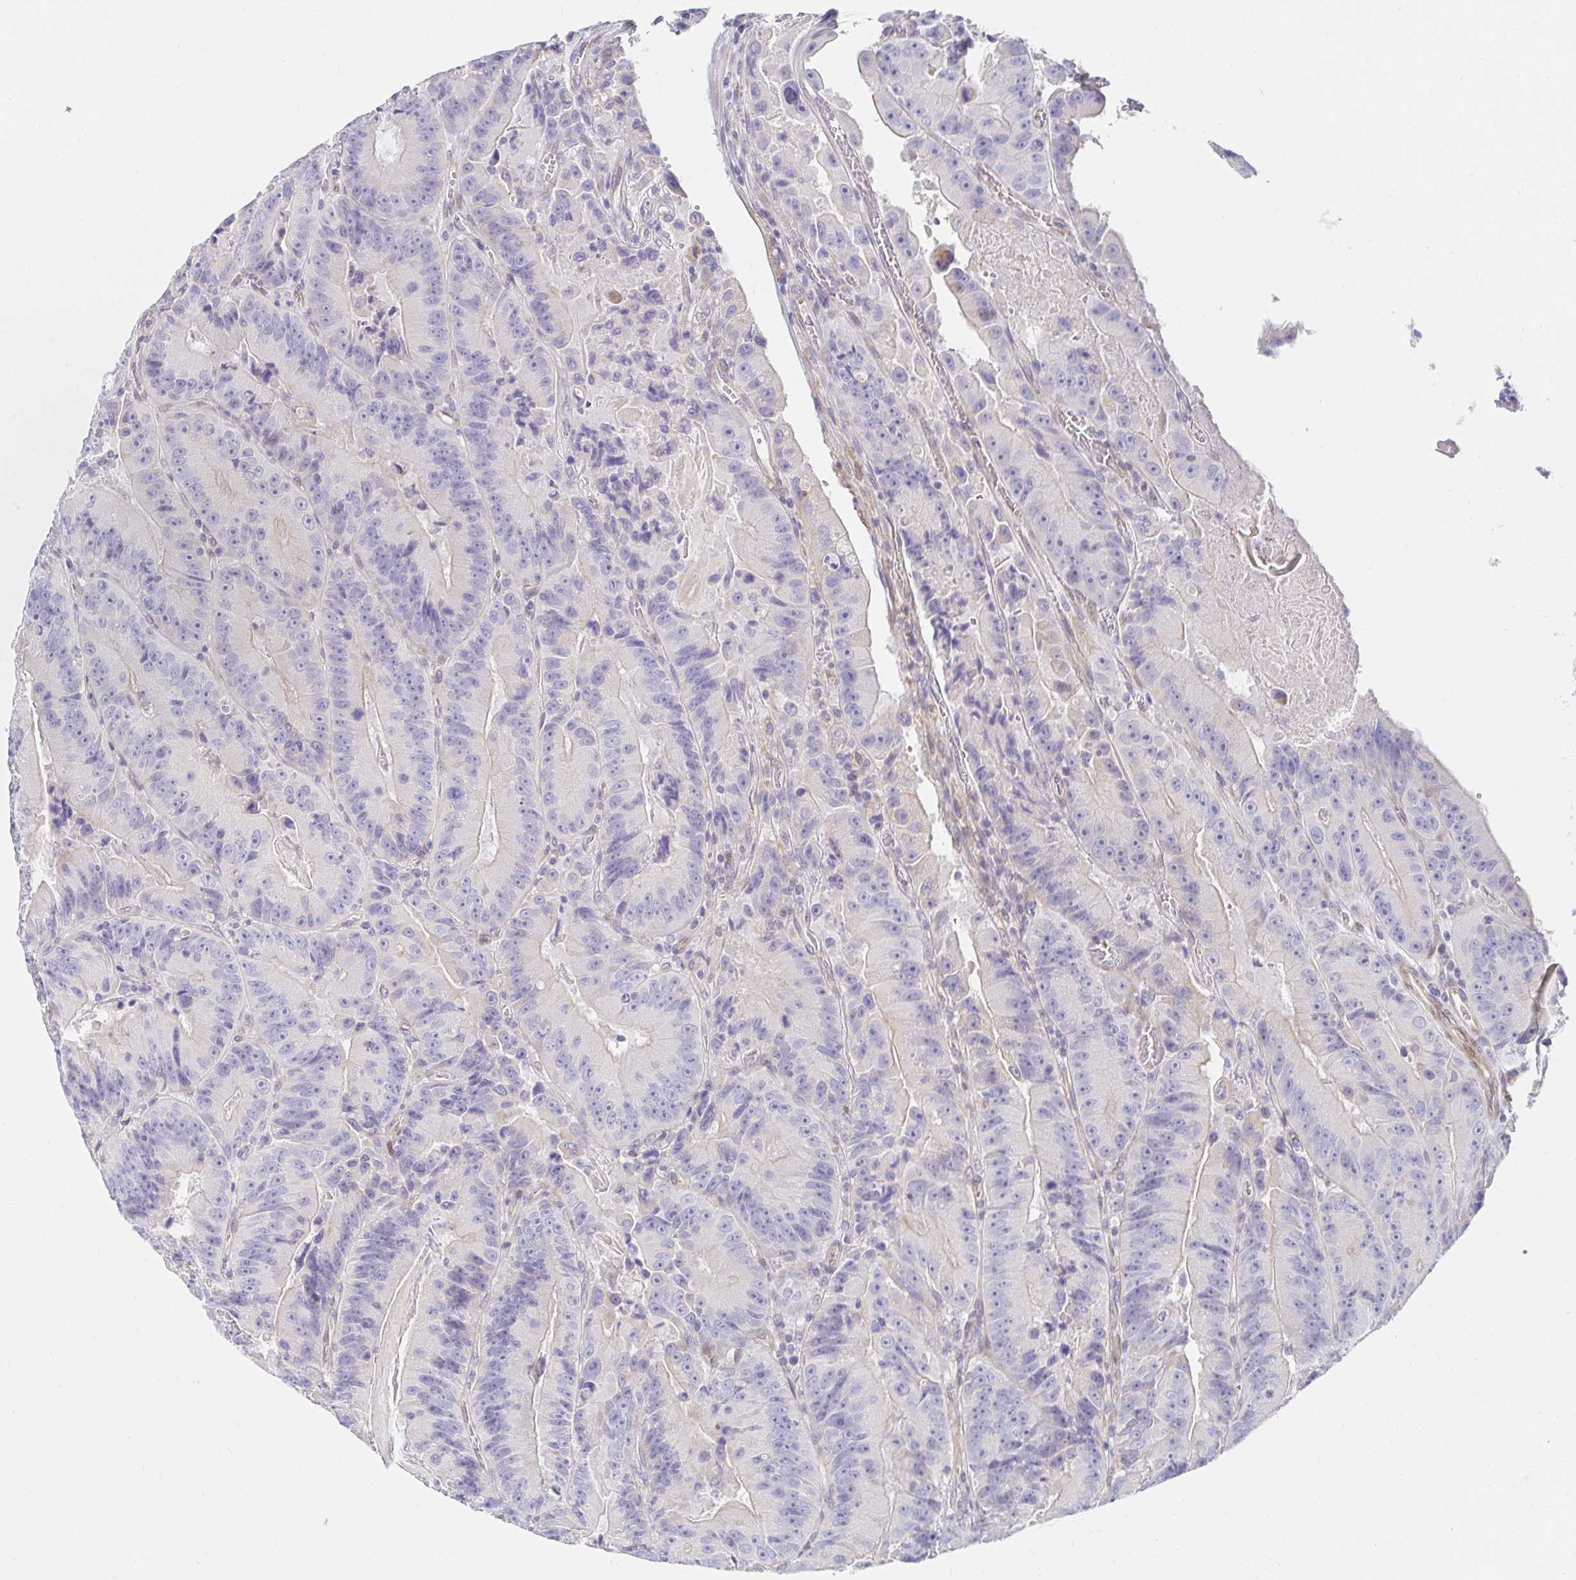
{"staining": {"intensity": "negative", "quantity": "none", "location": "none"}, "tissue": "colorectal cancer", "cell_type": "Tumor cells", "image_type": "cancer", "snomed": [{"axis": "morphology", "description": "Adenocarcinoma, NOS"}, {"axis": "topography", "description": "Colon"}], "caption": "Immunohistochemistry histopathology image of neoplastic tissue: adenocarcinoma (colorectal) stained with DAB (3,3'-diaminobenzidine) displays no significant protein staining in tumor cells. (DAB IHC, high magnification).", "gene": "AKAP14", "patient": {"sex": "female", "age": 86}}